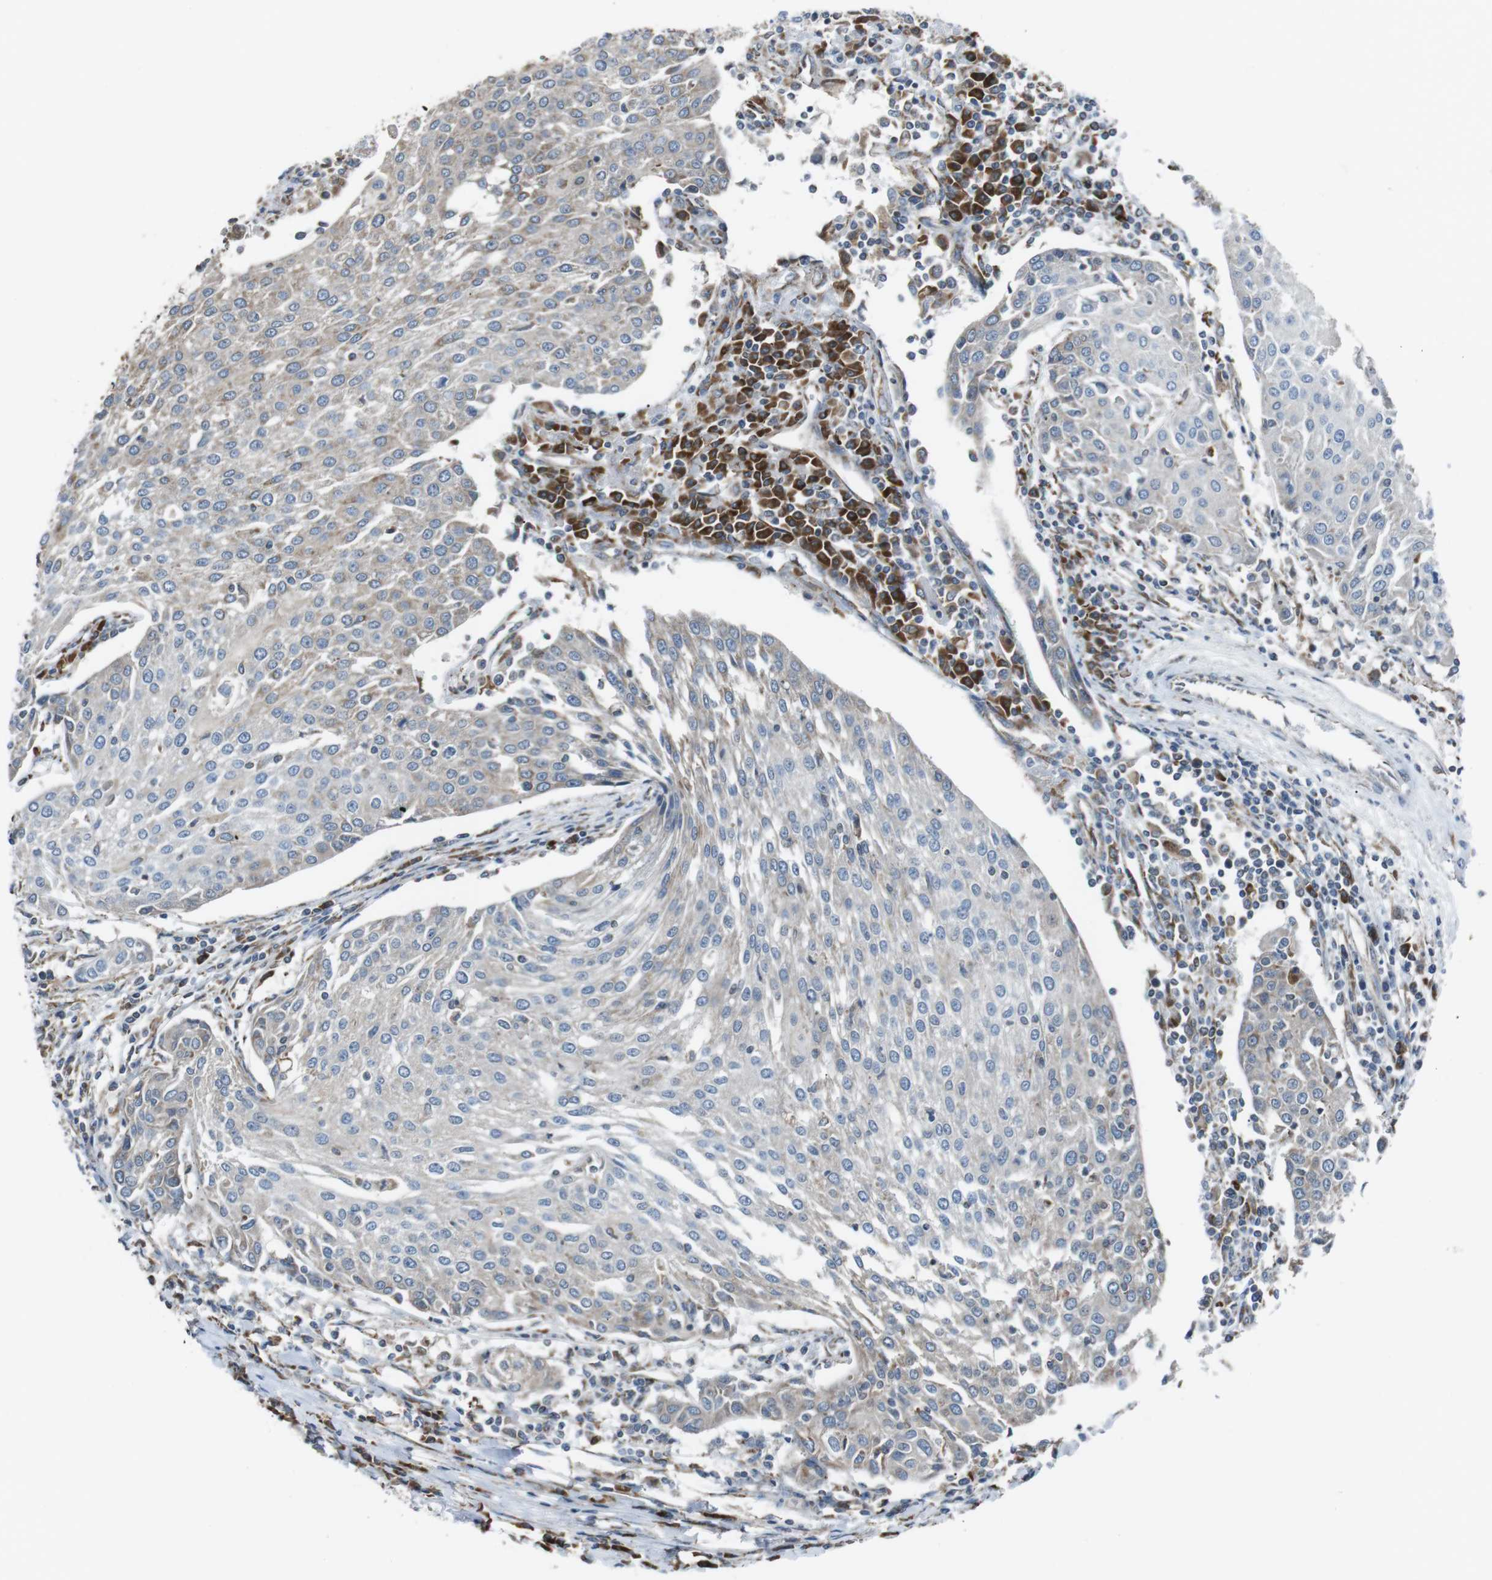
{"staining": {"intensity": "negative", "quantity": "none", "location": "none"}, "tissue": "urothelial cancer", "cell_type": "Tumor cells", "image_type": "cancer", "snomed": [{"axis": "morphology", "description": "Urothelial carcinoma, High grade"}, {"axis": "topography", "description": "Urinary bladder"}], "caption": "This is a histopathology image of immunohistochemistry (IHC) staining of urothelial carcinoma (high-grade), which shows no expression in tumor cells.", "gene": "CISD2", "patient": {"sex": "female", "age": 85}}